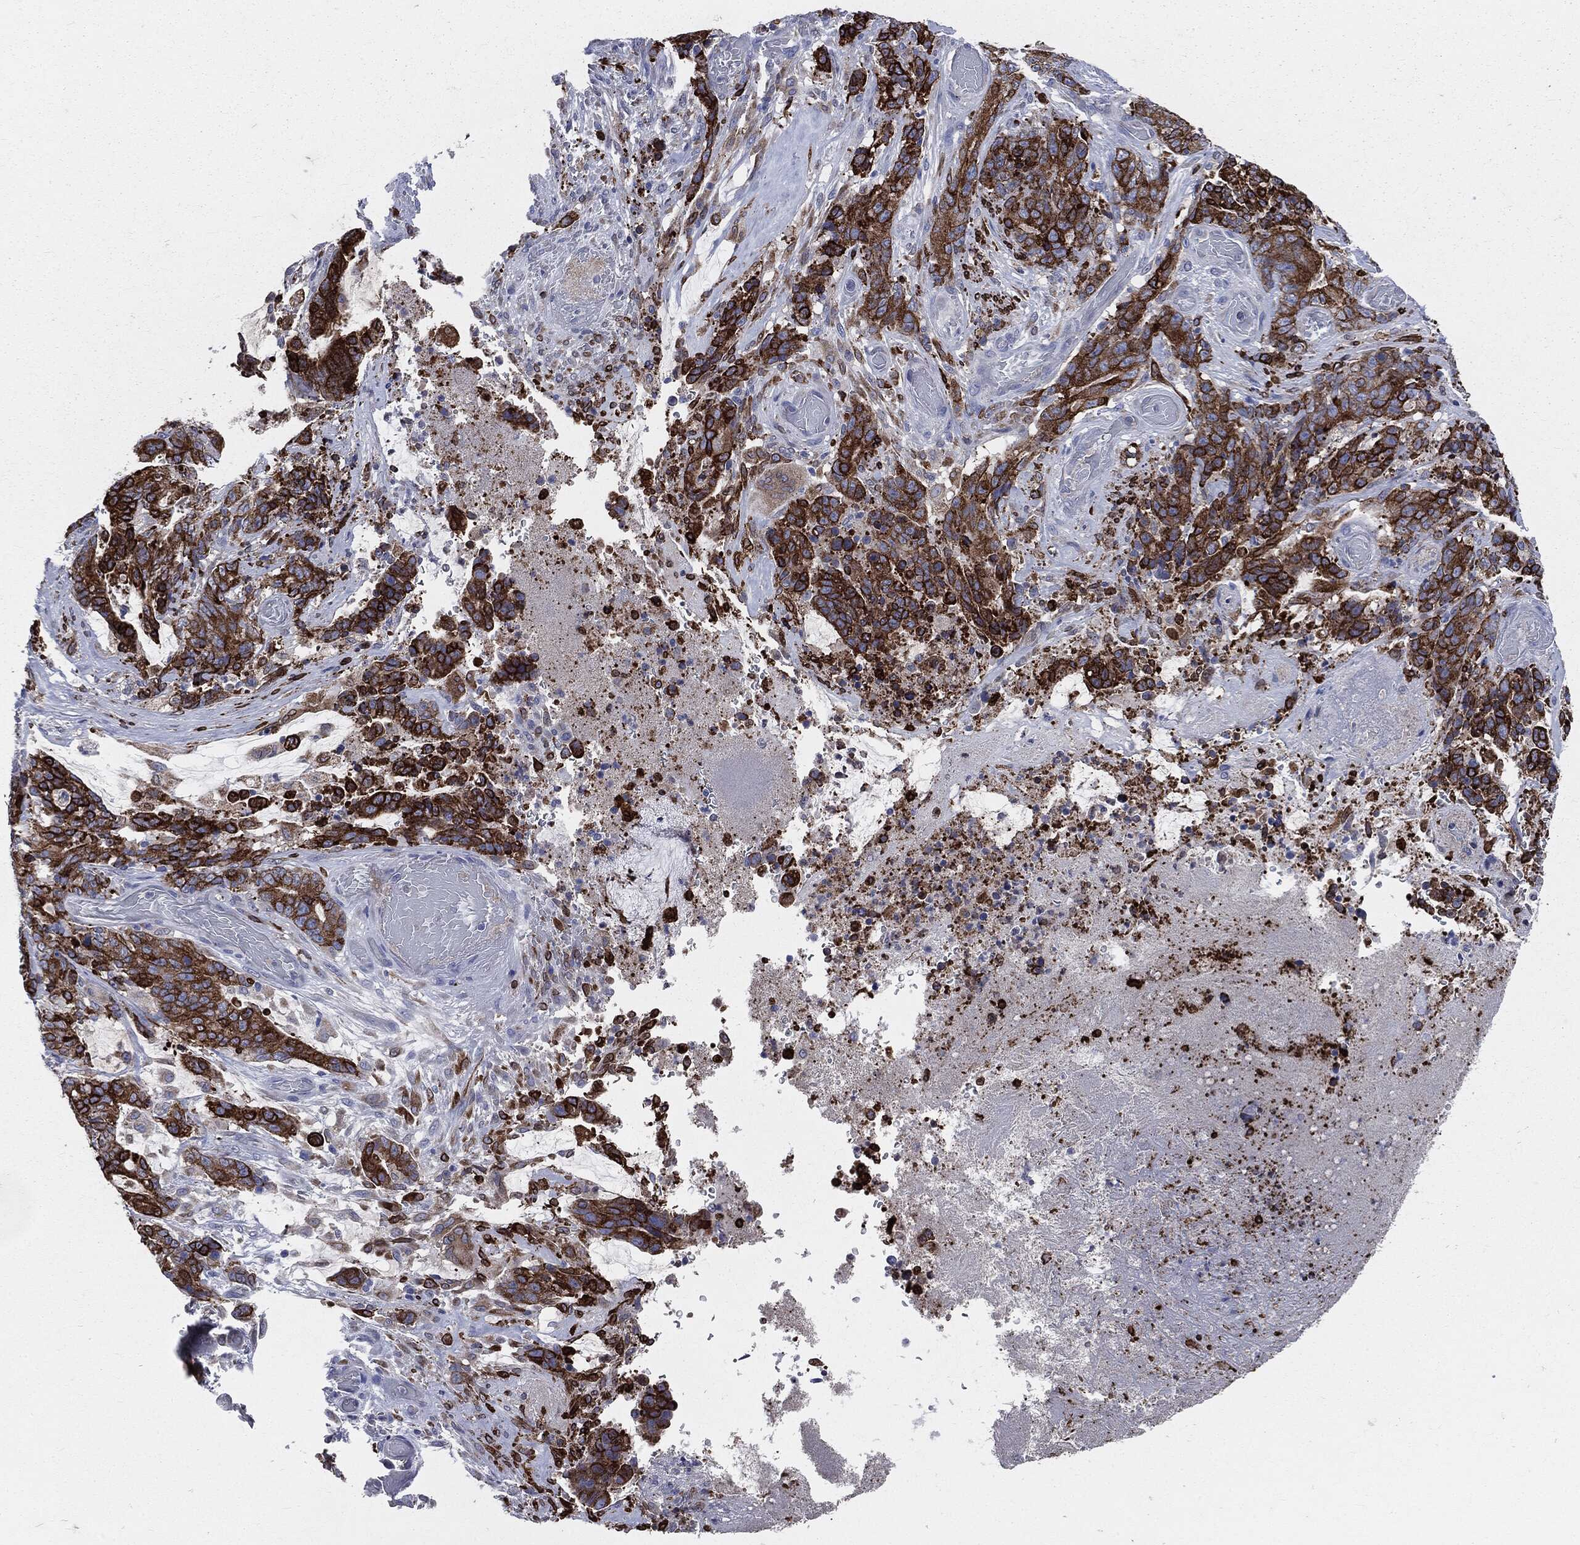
{"staining": {"intensity": "strong", "quantity": ">75%", "location": "cytoplasmic/membranous,nuclear"}, "tissue": "stomach cancer", "cell_type": "Tumor cells", "image_type": "cancer", "snomed": [{"axis": "morphology", "description": "Normal tissue, NOS"}, {"axis": "morphology", "description": "Adenocarcinoma, NOS"}, {"axis": "topography", "description": "Stomach"}], "caption": "IHC micrograph of human stomach cancer (adenocarcinoma) stained for a protein (brown), which displays high levels of strong cytoplasmic/membranous and nuclear positivity in about >75% of tumor cells.", "gene": "PTGS2", "patient": {"sex": "female", "age": 64}}